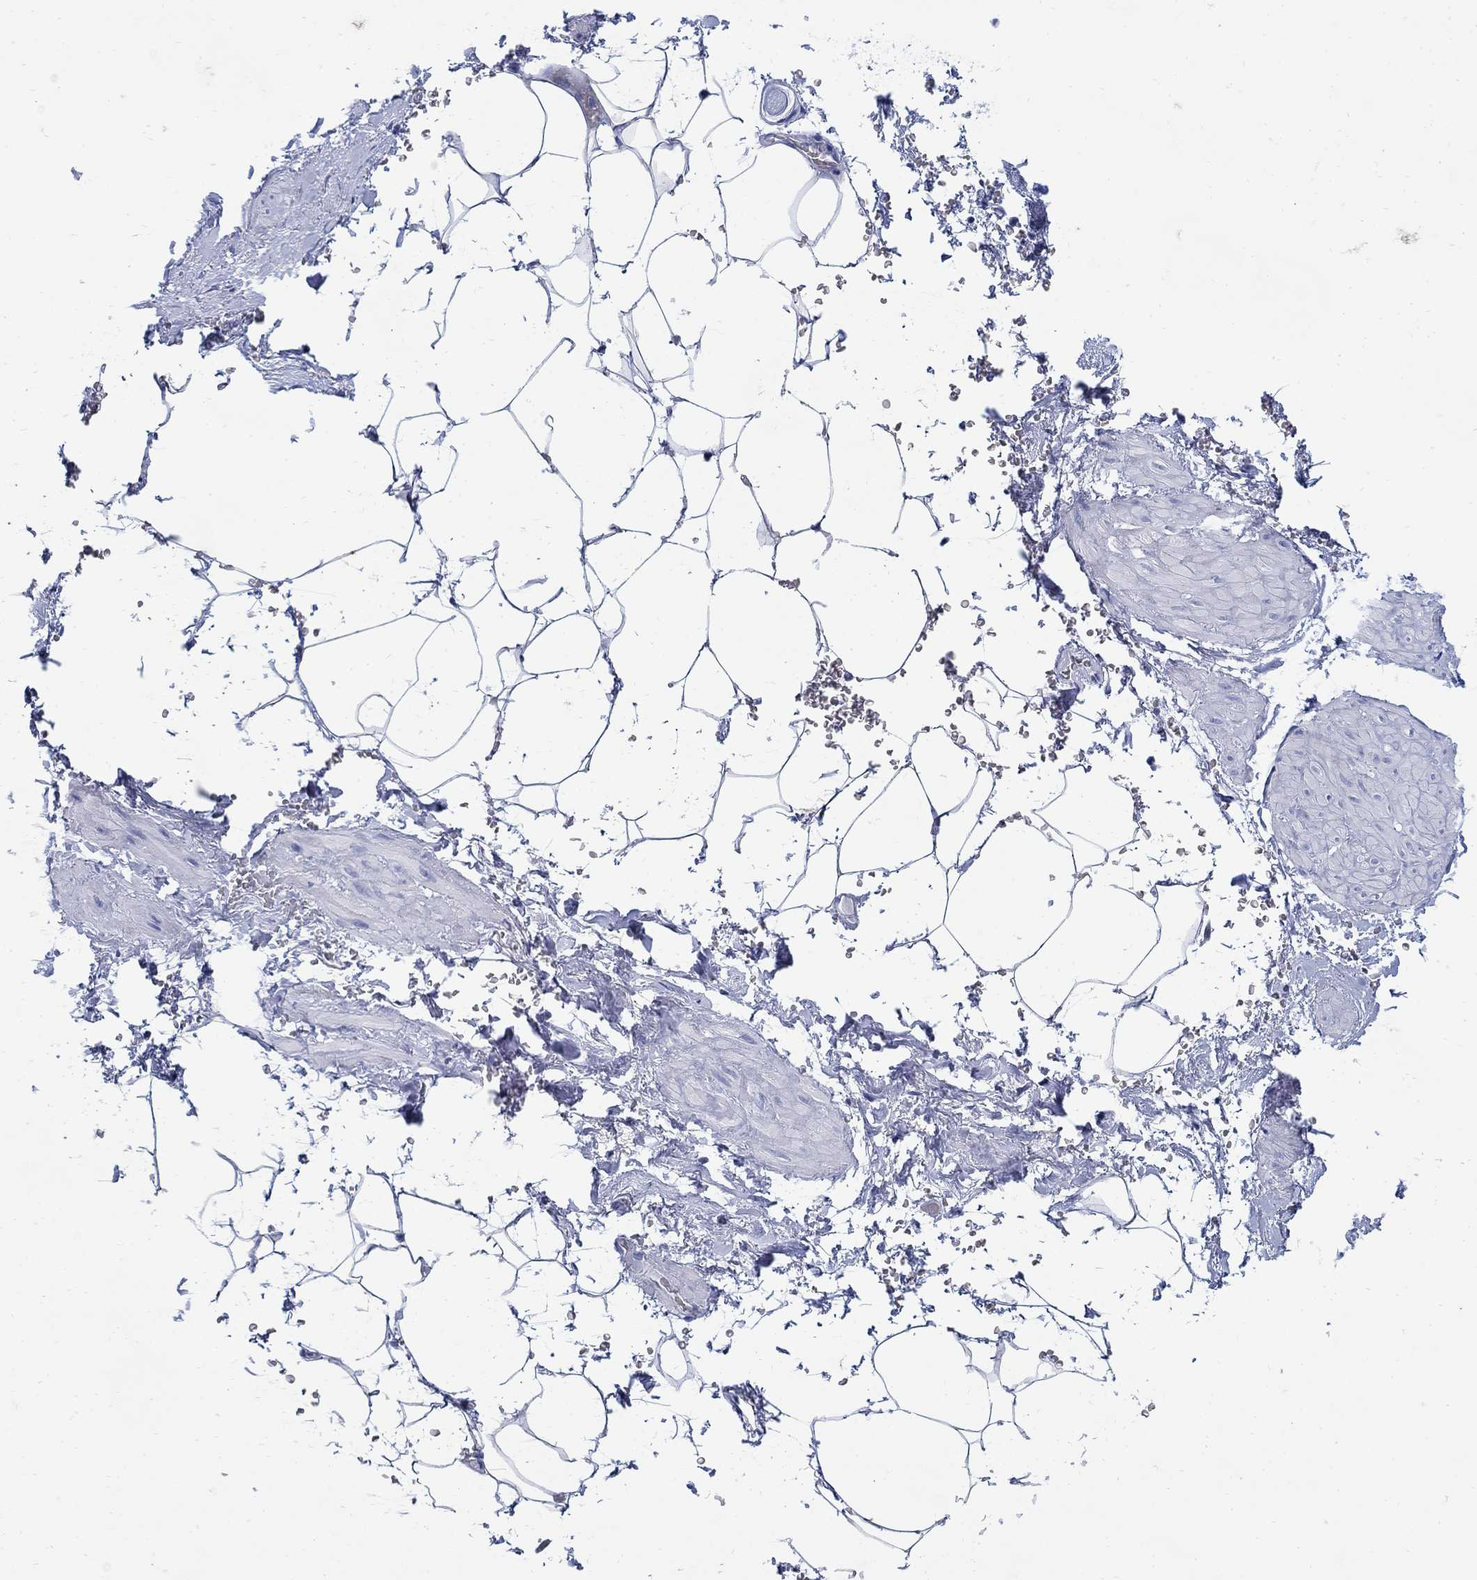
{"staining": {"intensity": "negative", "quantity": "none", "location": "none"}, "tissue": "adipose tissue", "cell_type": "Adipocytes", "image_type": "normal", "snomed": [{"axis": "morphology", "description": "Normal tissue, NOS"}, {"axis": "topography", "description": "Soft tissue"}, {"axis": "topography", "description": "Adipose tissue"}, {"axis": "topography", "description": "Vascular tissue"}, {"axis": "topography", "description": "Peripheral nerve tissue"}], "caption": "The immunohistochemistry micrograph has no significant staining in adipocytes of adipose tissue. (Brightfield microscopy of DAB (3,3'-diaminobenzidine) IHC at high magnification).", "gene": "ZDHHC14", "patient": {"sex": "male", "age": 68}}